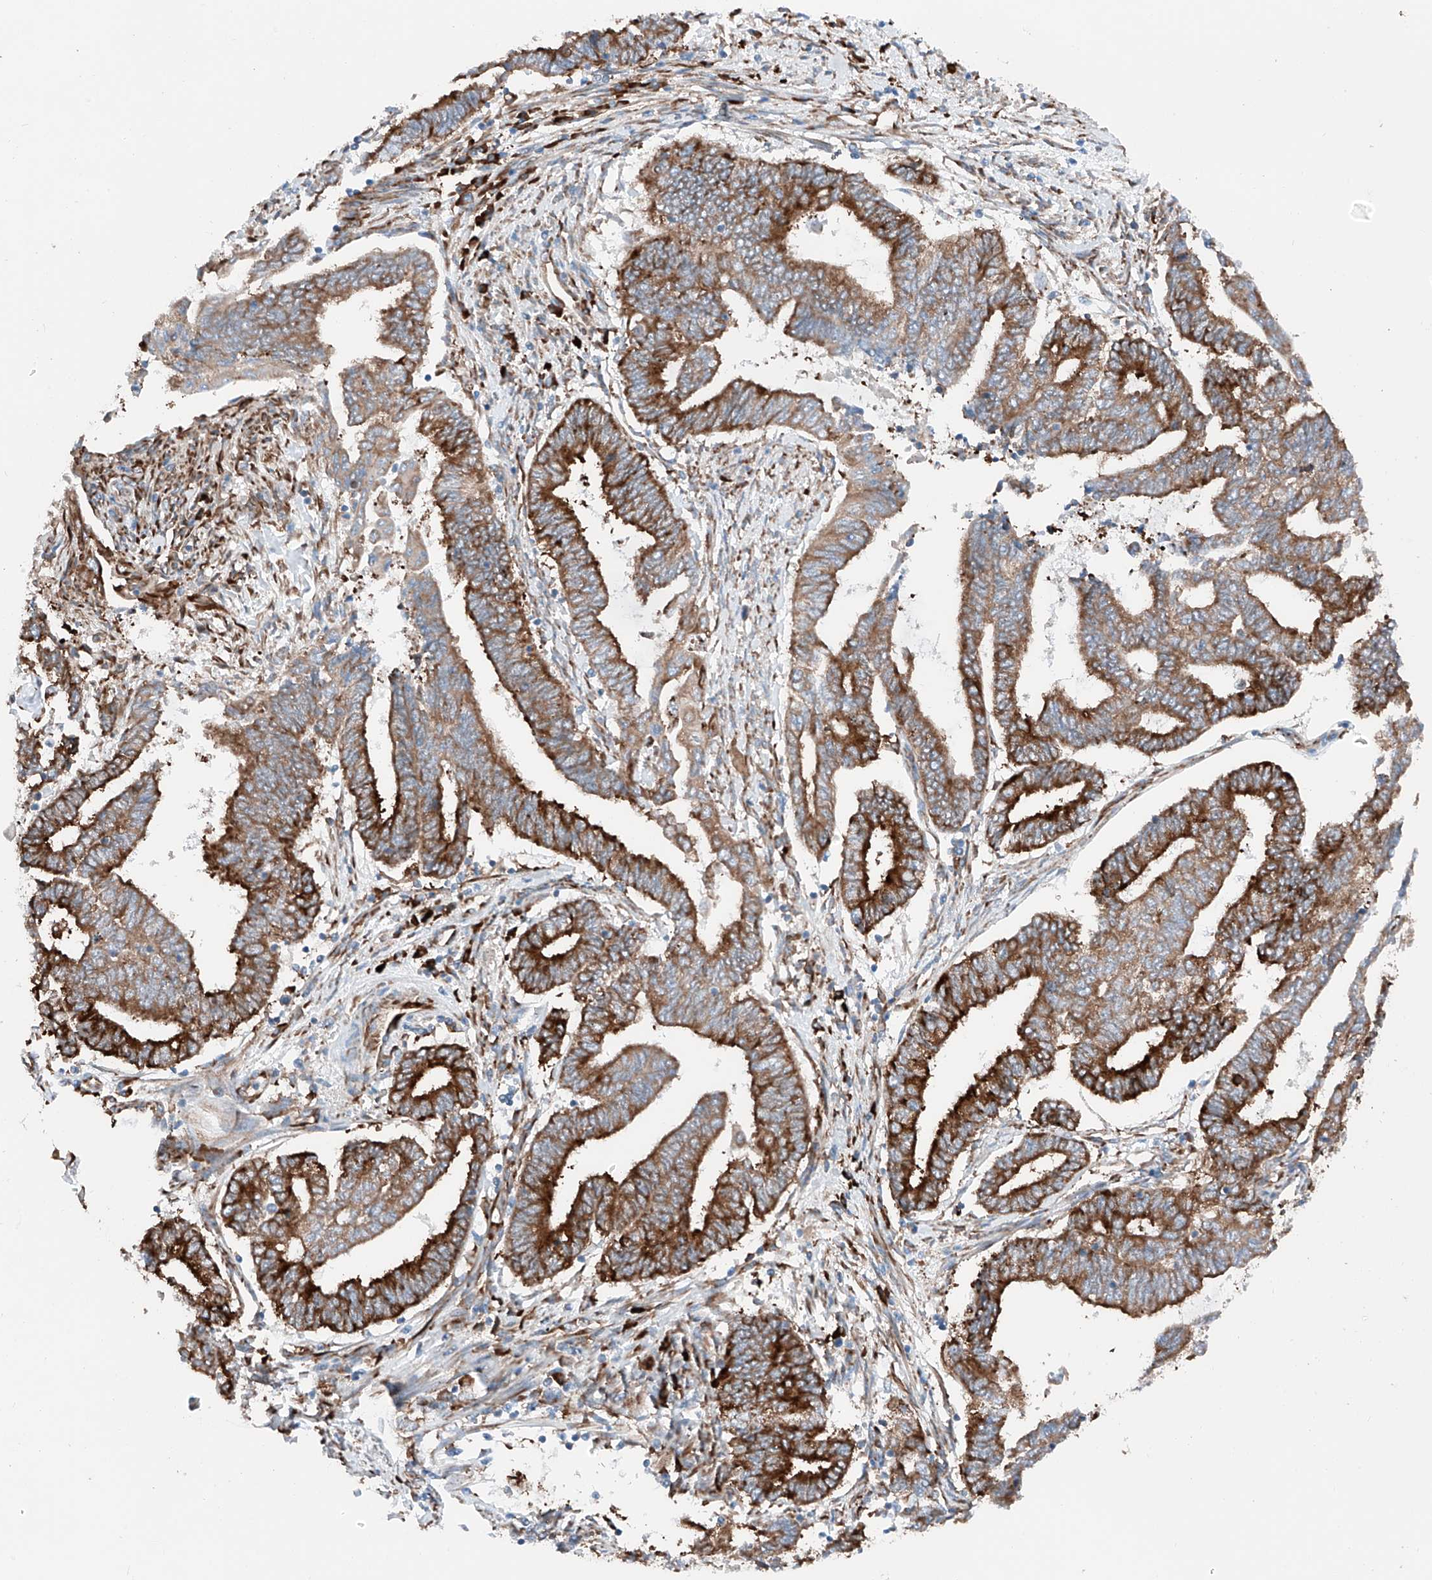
{"staining": {"intensity": "strong", "quantity": ">75%", "location": "cytoplasmic/membranous"}, "tissue": "endometrial cancer", "cell_type": "Tumor cells", "image_type": "cancer", "snomed": [{"axis": "morphology", "description": "Adenocarcinoma, NOS"}, {"axis": "topography", "description": "Uterus"}, {"axis": "topography", "description": "Endometrium"}], "caption": "This image exhibits endometrial adenocarcinoma stained with IHC to label a protein in brown. The cytoplasmic/membranous of tumor cells show strong positivity for the protein. Nuclei are counter-stained blue.", "gene": "CRELD1", "patient": {"sex": "female", "age": 70}}